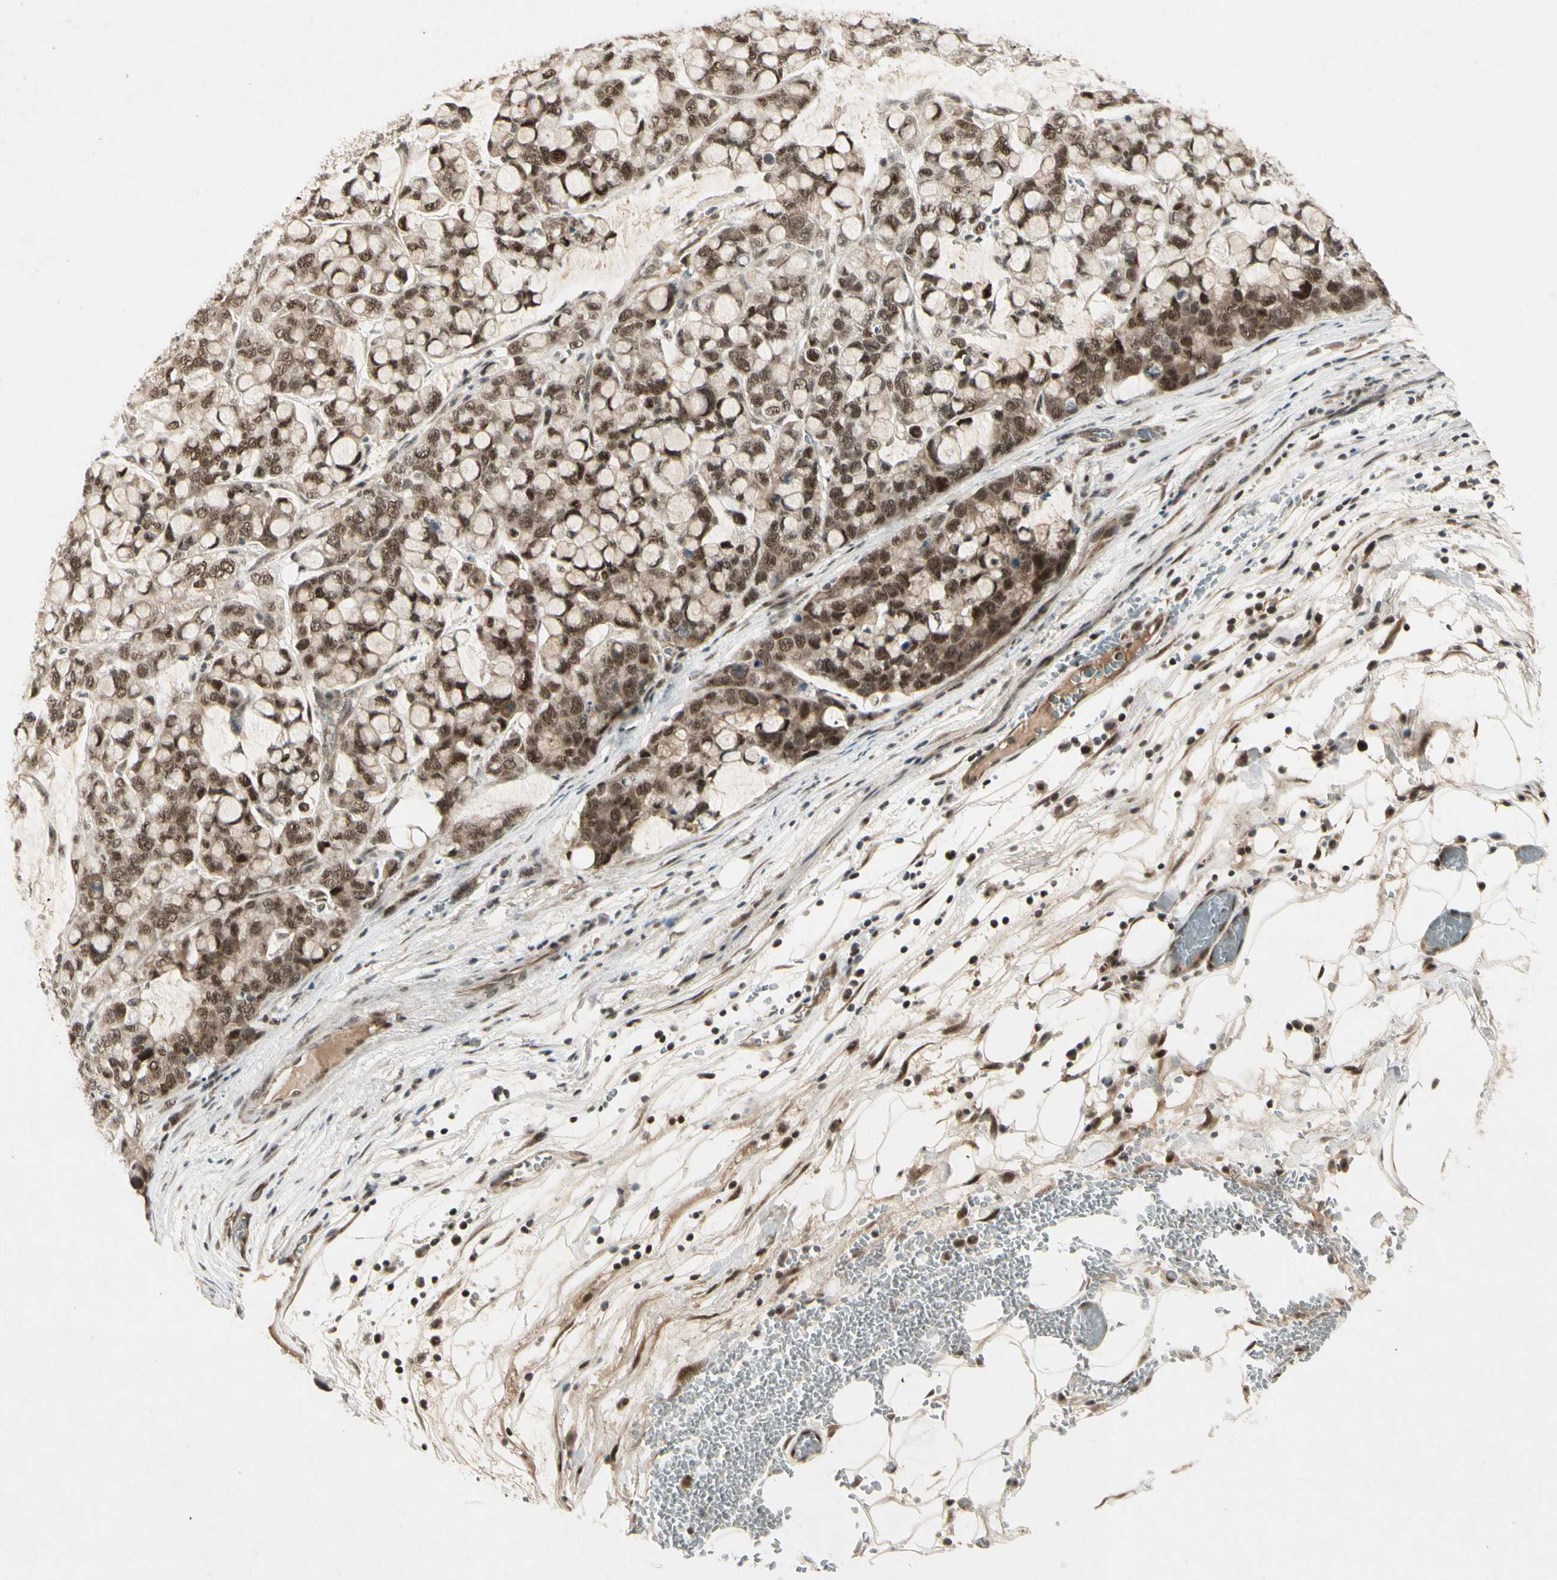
{"staining": {"intensity": "moderate", "quantity": ">75%", "location": "nuclear"}, "tissue": "stomach cancer", "cell_type": "Tumor cells", "image_type": "cancer", "snomed": [{"axis": "morphology", "description": "Adenocarcinoma, NOS"}, {"axis": "topography", "description": "Stomach, lower"}], "caption": "DAB immunohistochemical staining of human stomach adenocarcinoma exhibits moderate nuclear protein positivity in about >75% of tumor cells. Immunohistochemistry (ihc) stains the protein in brown and the nuclei are stained blue.", "gene": "CDK11A", "patient": {"sex": "male", "age": 84}}